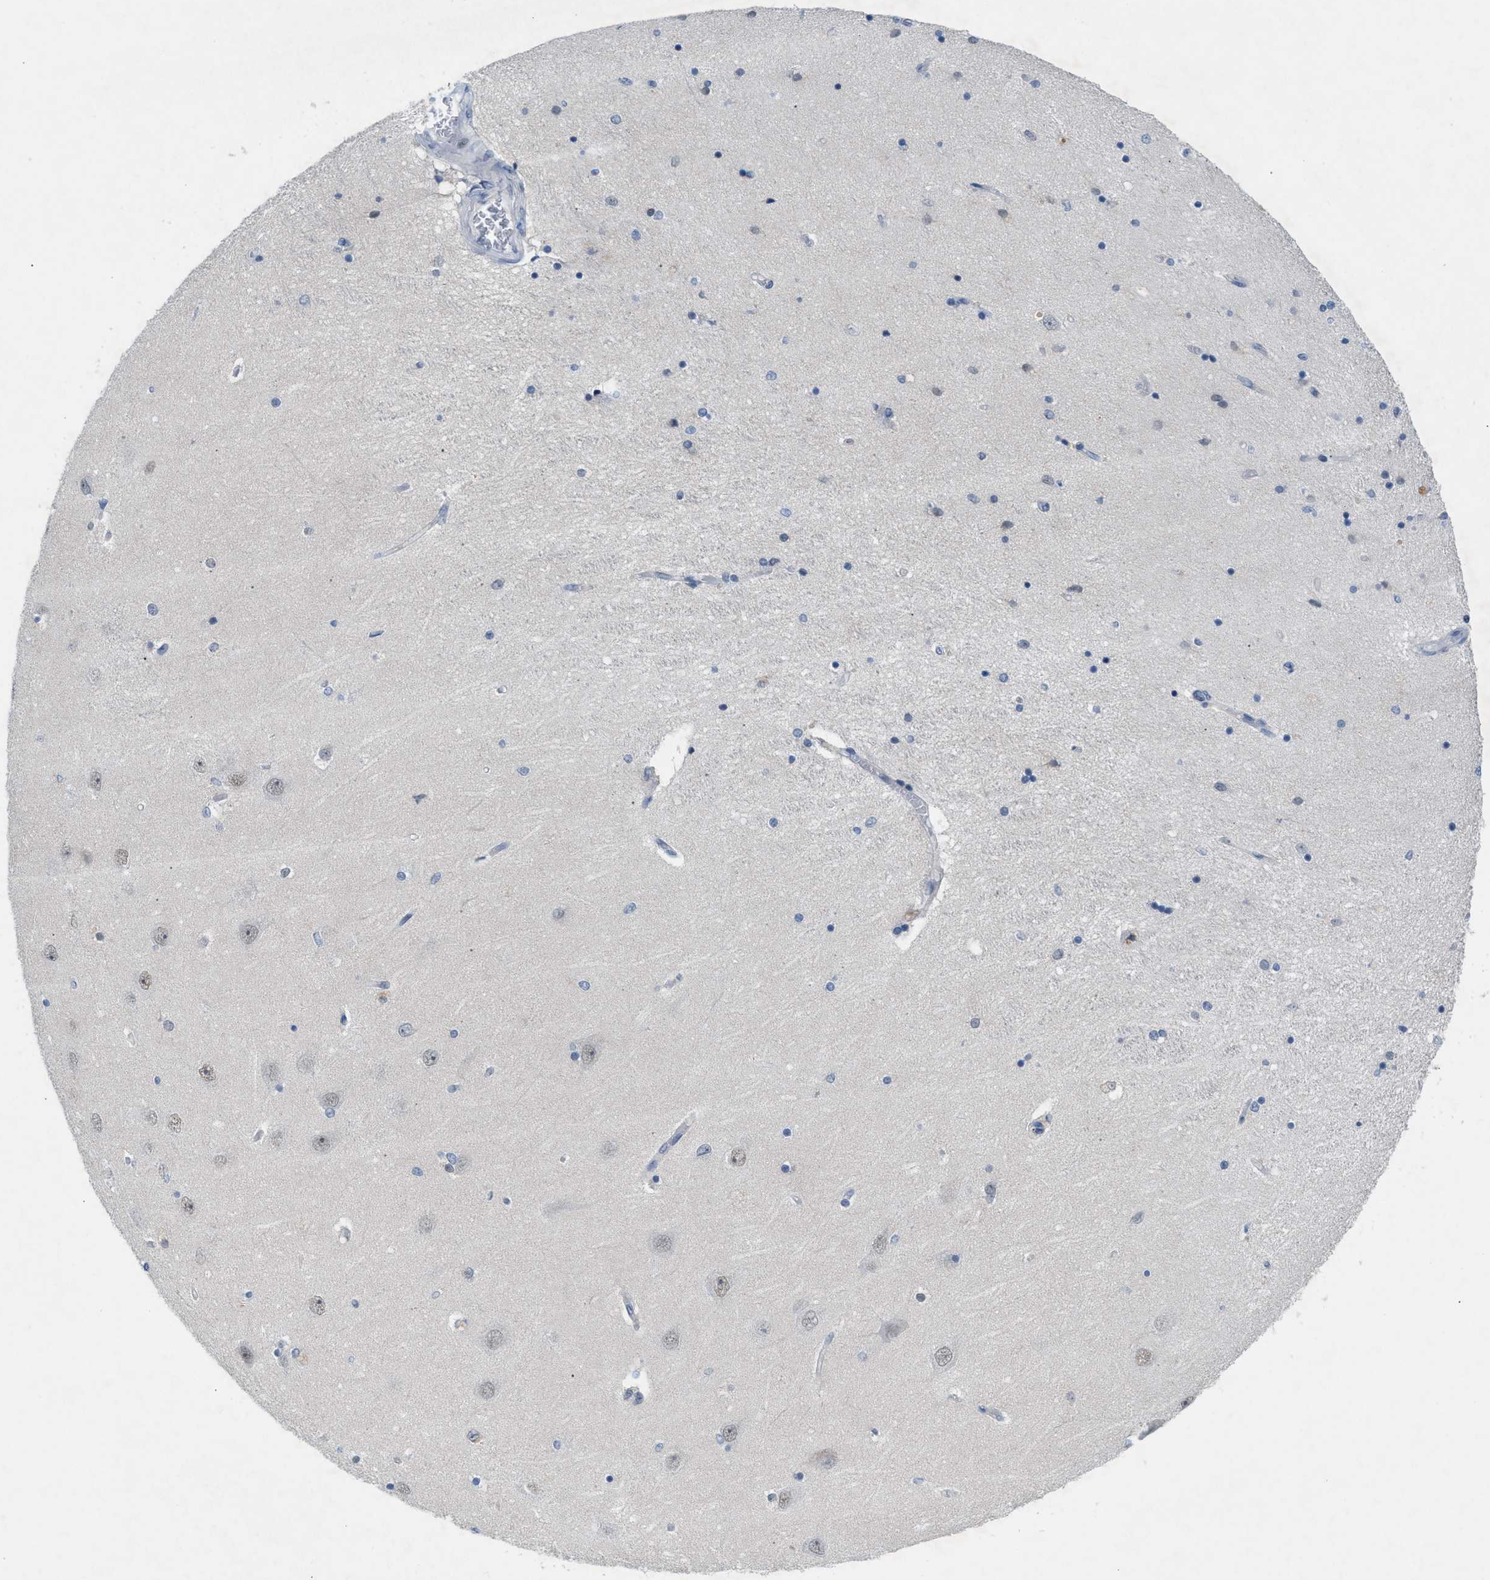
{"staining": {"intensity": "negative", "quantity": "none", "location": "none"}, "tissue": "hippocampus", "cell_type": "Glial cells", "image_type": "normal", "snomed": [{"axis": "morphology", "description": "Normal tissue, NOS"}, {"axis": "topography", "description": "Hippocampus"}], "caption": "An IHC histopathology image of normal hippocampus is shown. There is no staining in glial cells of hippocampus. (Stains: DAB (3,3'-diaminobenzidine) immunohistochemistry with hematoxylin counter stain, Microscopy: brightfield microscopy at high magnification).", "gene": "WIPI2", "patient": {"sex": "female", "age": 54}}